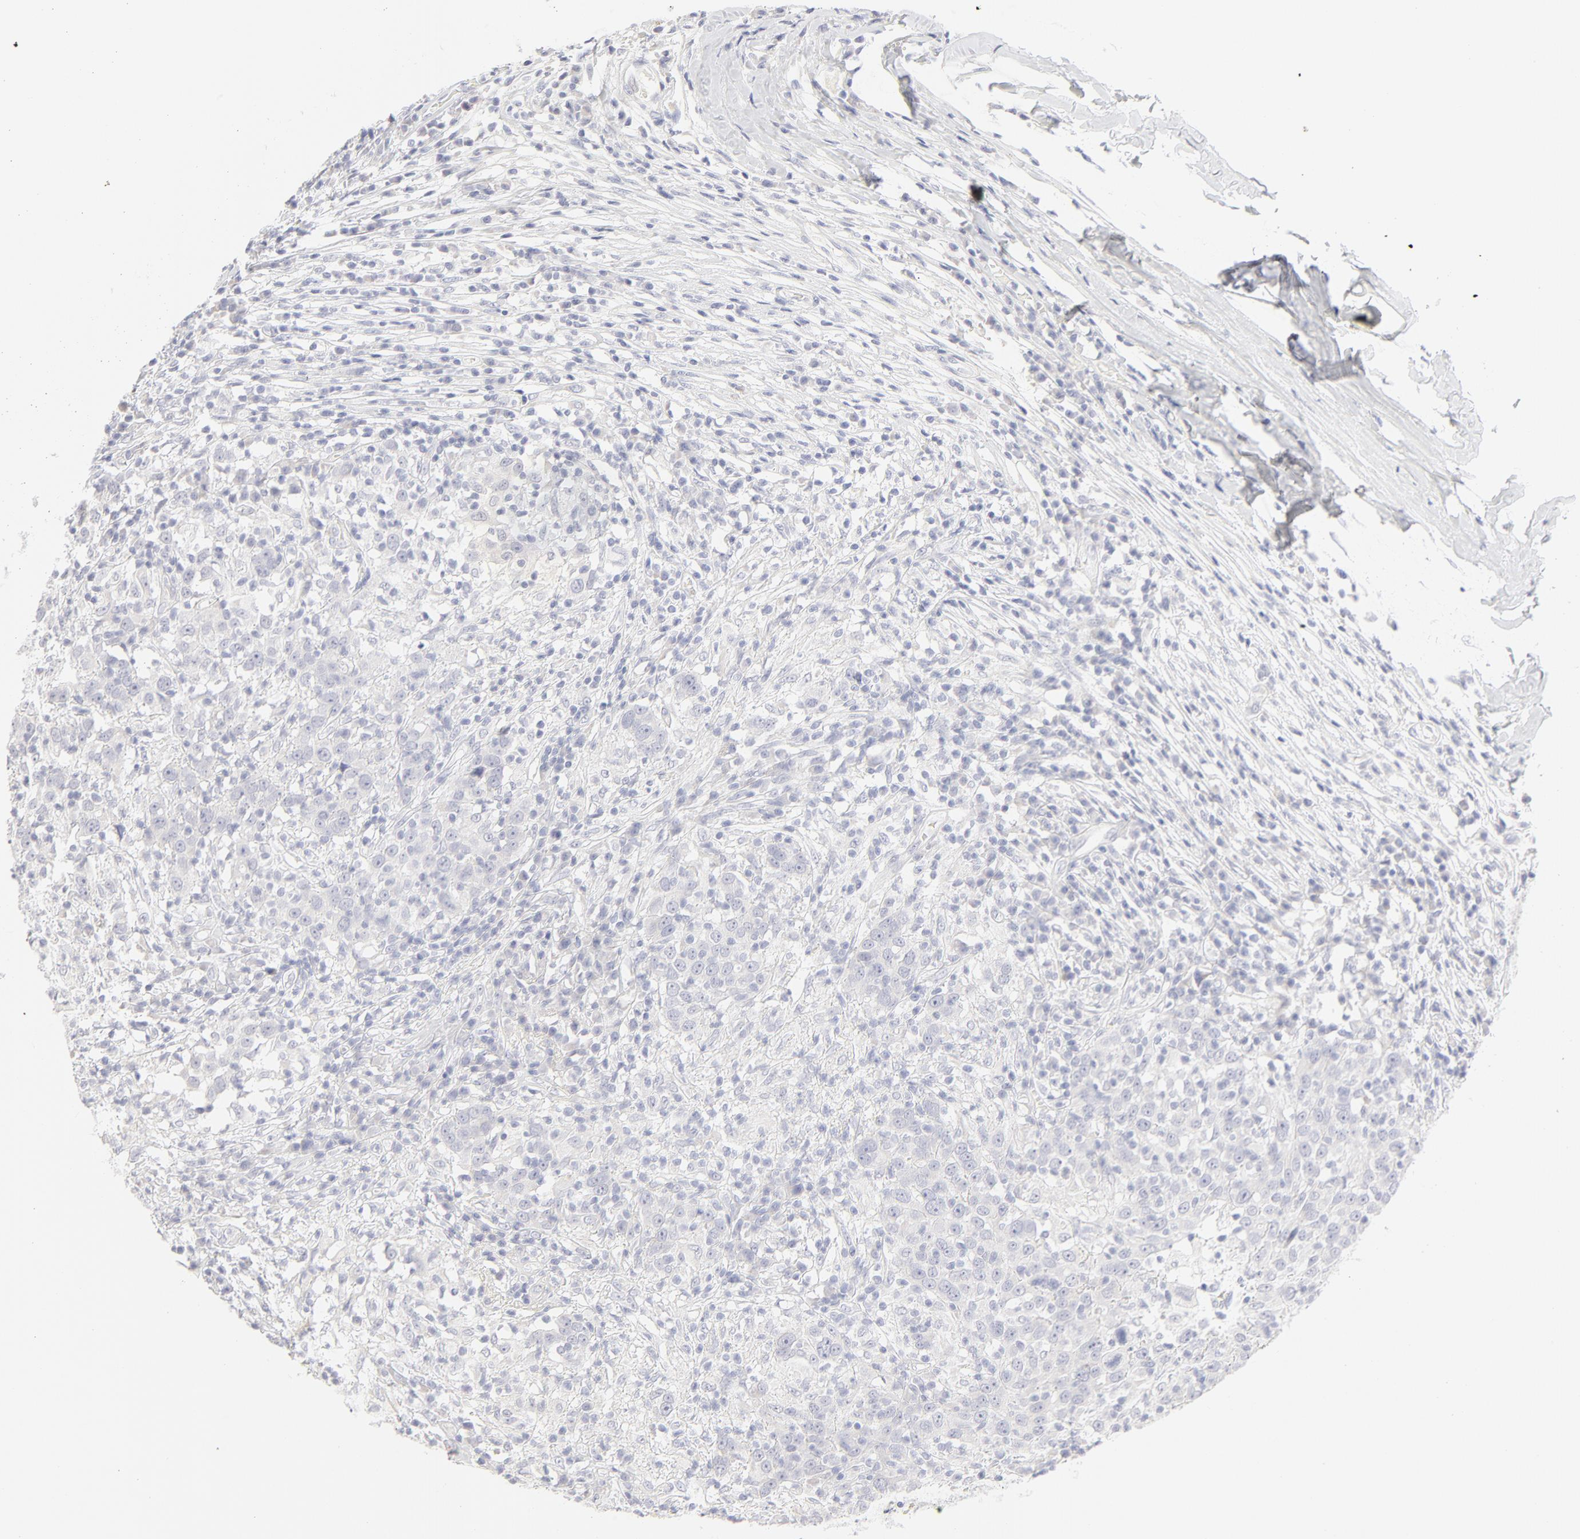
{"staining": {"intensity": "negative", "quantity": "none", "location": "none"}, "tissue": "head and neck cancer", "cell_type": "Tumor cells", "image_type": "cancer", "snomed": [{"axis": "morphology", "description": "Adenocarcinoma, NOS"}, {"axis": "topography", "description": "Salivary gland"}, {"axis": "topography", "description": "Head-Neck"}], "caption": "Tumor cells are negative for brown protein staining in head and neck adenocarcinoma.", "gene": "NPNT", "patient": {"sex": "female", "age": 65}}